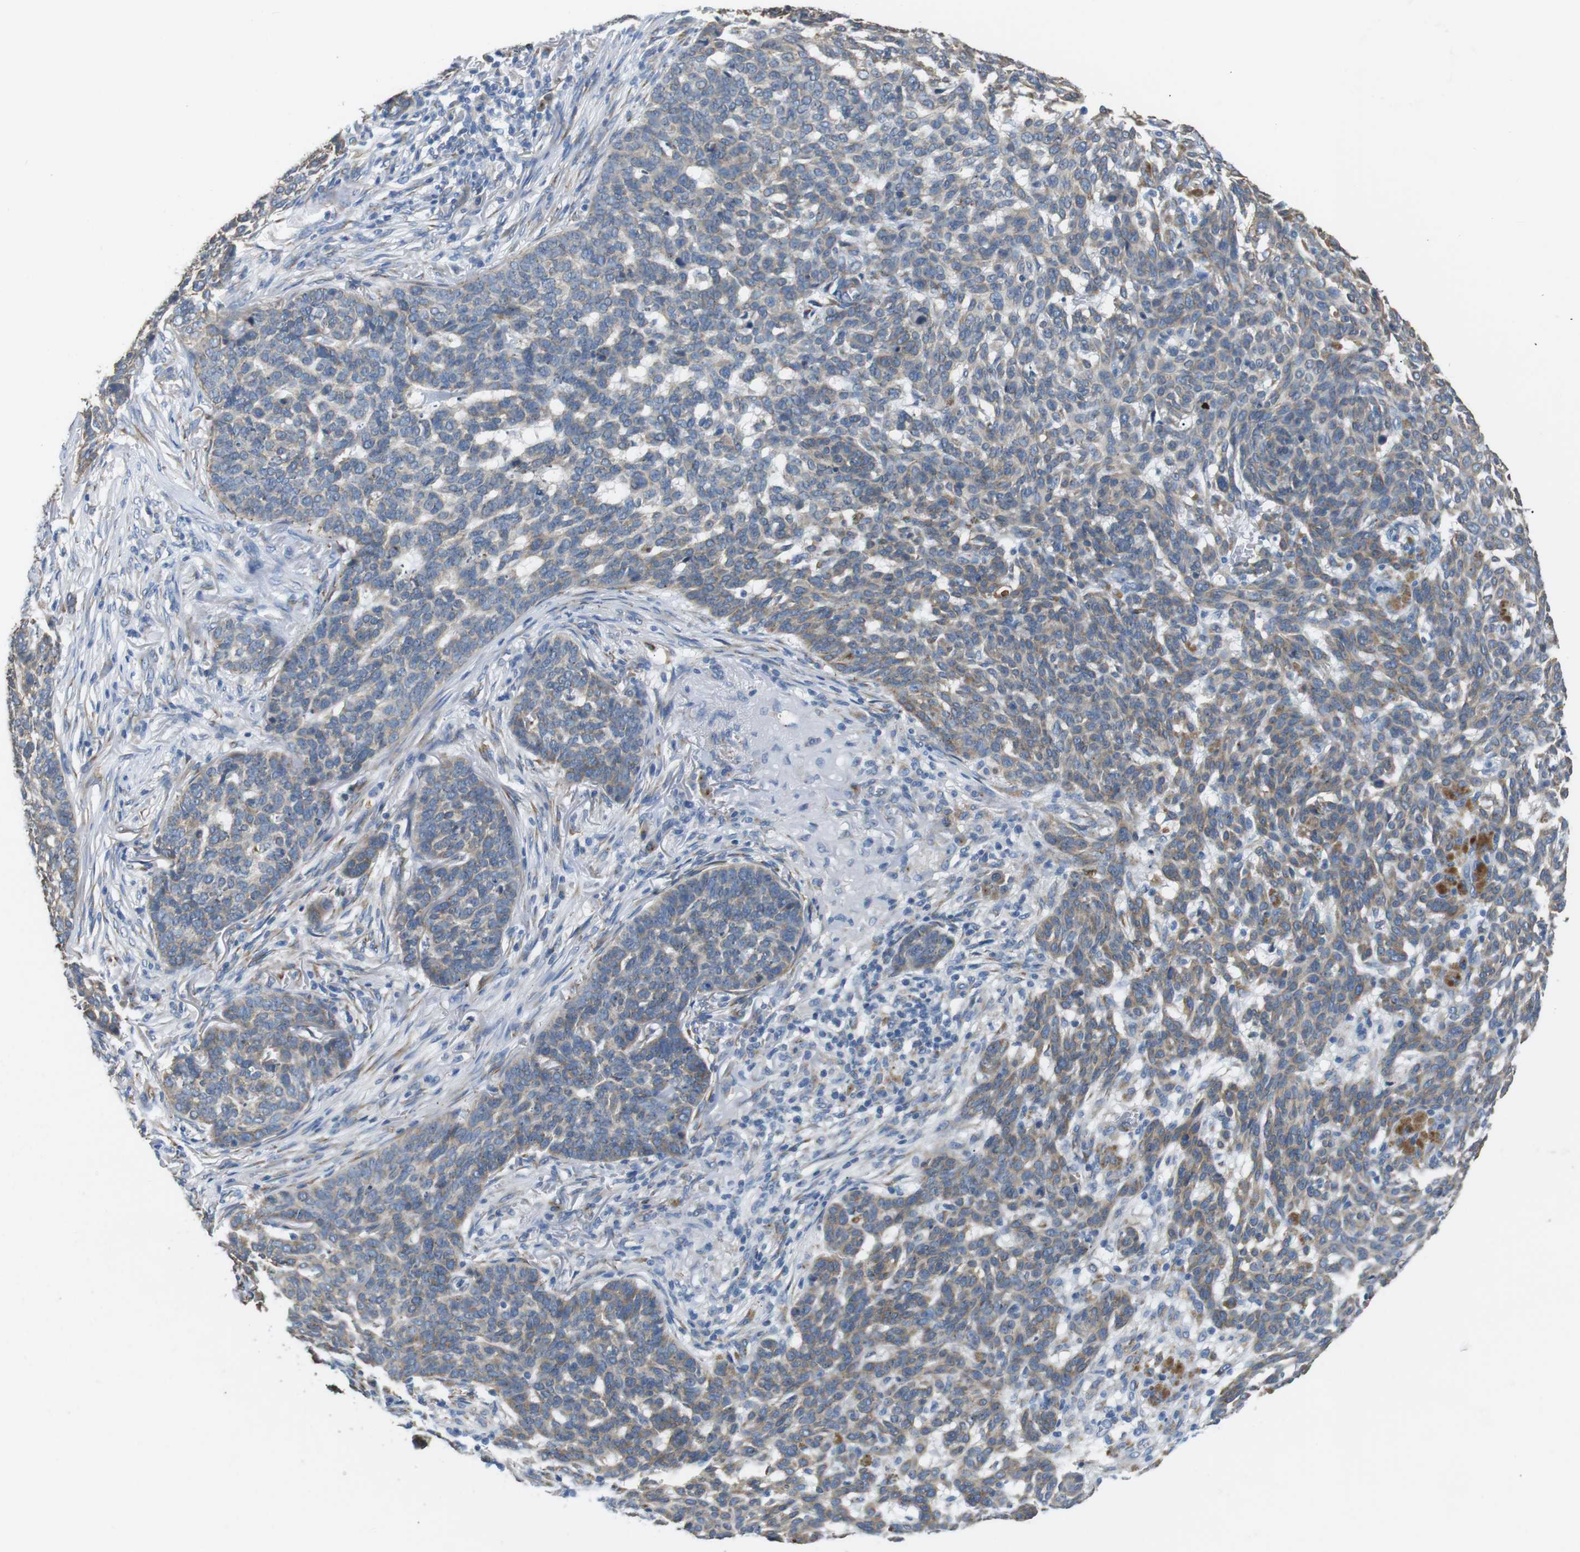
{"staining": {"intensity": "weak", "quantity": "25%-75%", "location": "cytoplasmic/membranous"}, "tissue": "skin cancer", "cell_type": "Tumor cells", "image_type": "cancer", "snomed": [{"axis": "morphology", "description": "Basal cell carcinoma"}, {"axis": "topography", "description": "Skin"}], "caption": "Skin basal cell carcinoma tissue reveals weak cytoplasmic/membranous staining in approximately 25%-75% of tumor cells", "gene": "UNC5CL", "patient": {"sex": "male", "age": 85}}